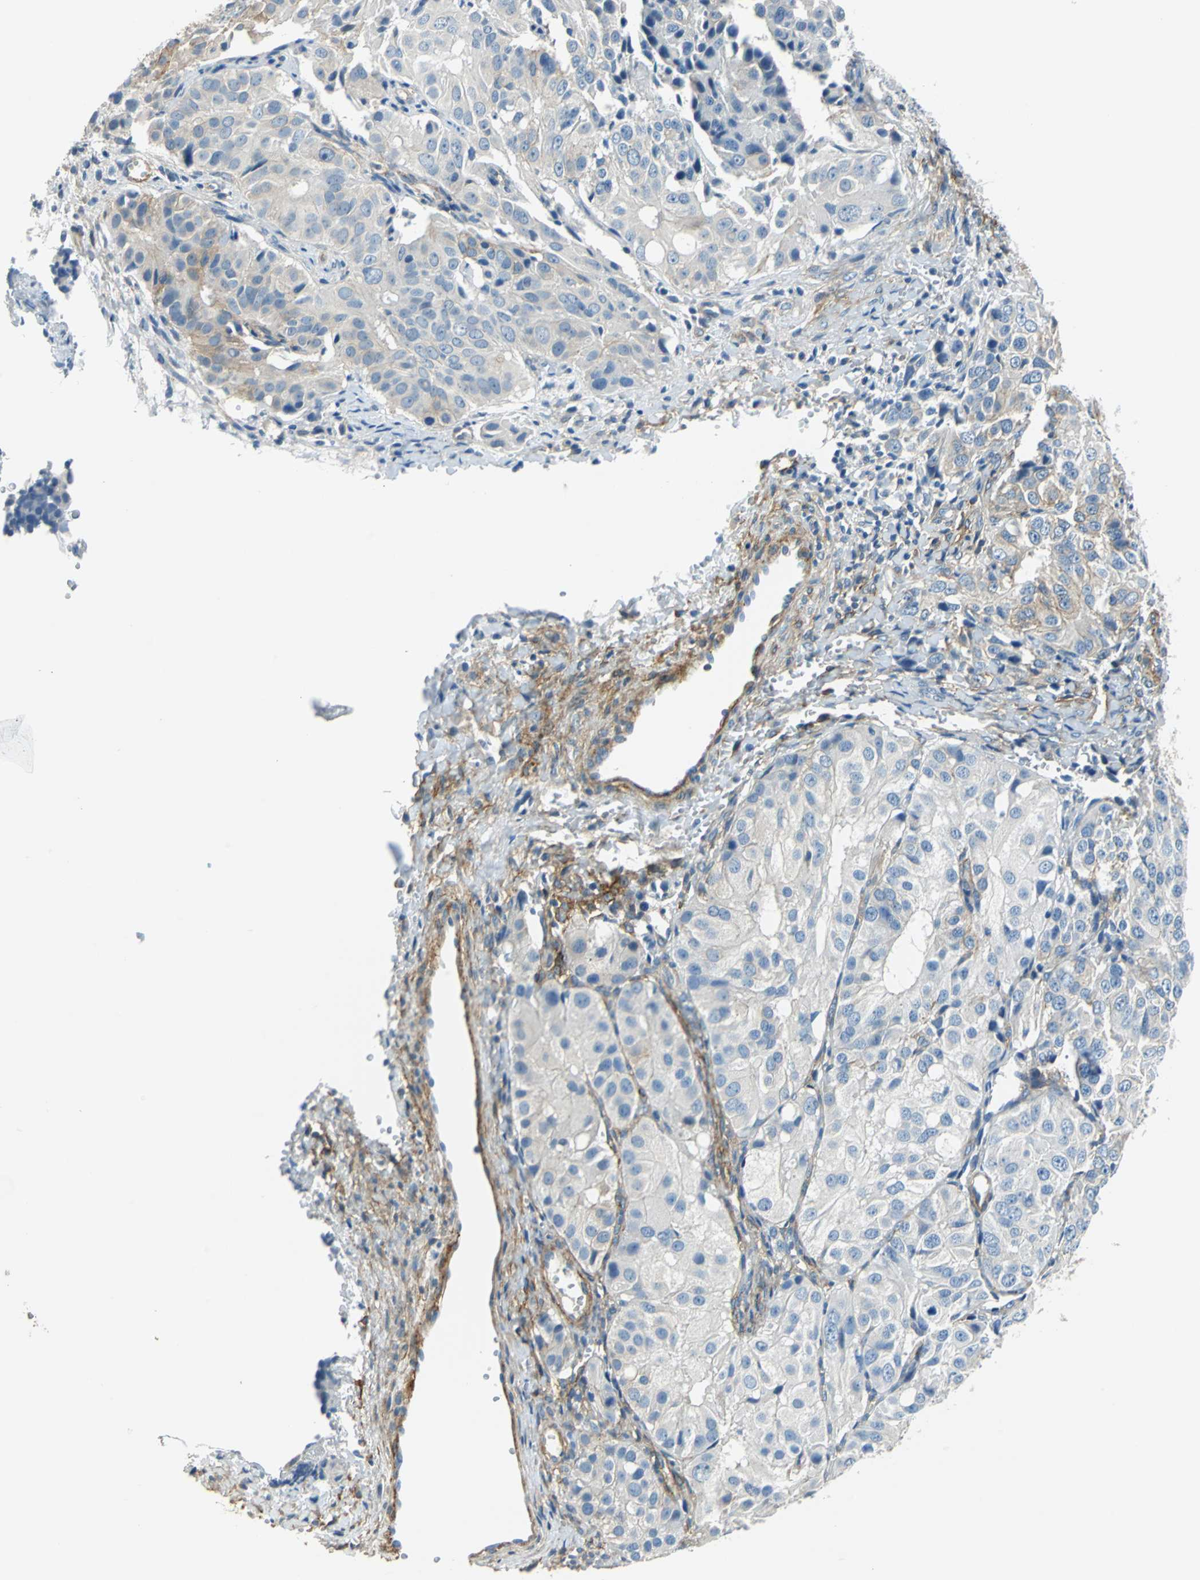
{"staining": {"intensity": "moderate", "quantity": "<25%", "location": "cytoplasmic/membranous"}, "tissue": "ovarian cancer", "cell_type": "Tumor cells", "image_type": "cancer", "snomed": [{"axis": "morphology", "description": "Carcinoma, endometroid"}, {"axis": "topography", "description": "Ovary"}], "caption": "This photomicrograph reveals immunohistochemistry staining of ovarian endometroid carcinoma, with low moderate cytoplasmic/membranous staining in approximately <25% of tumor cells.", "gene": "AKAP12", "patient": {"sex": "female", "age": 51}}